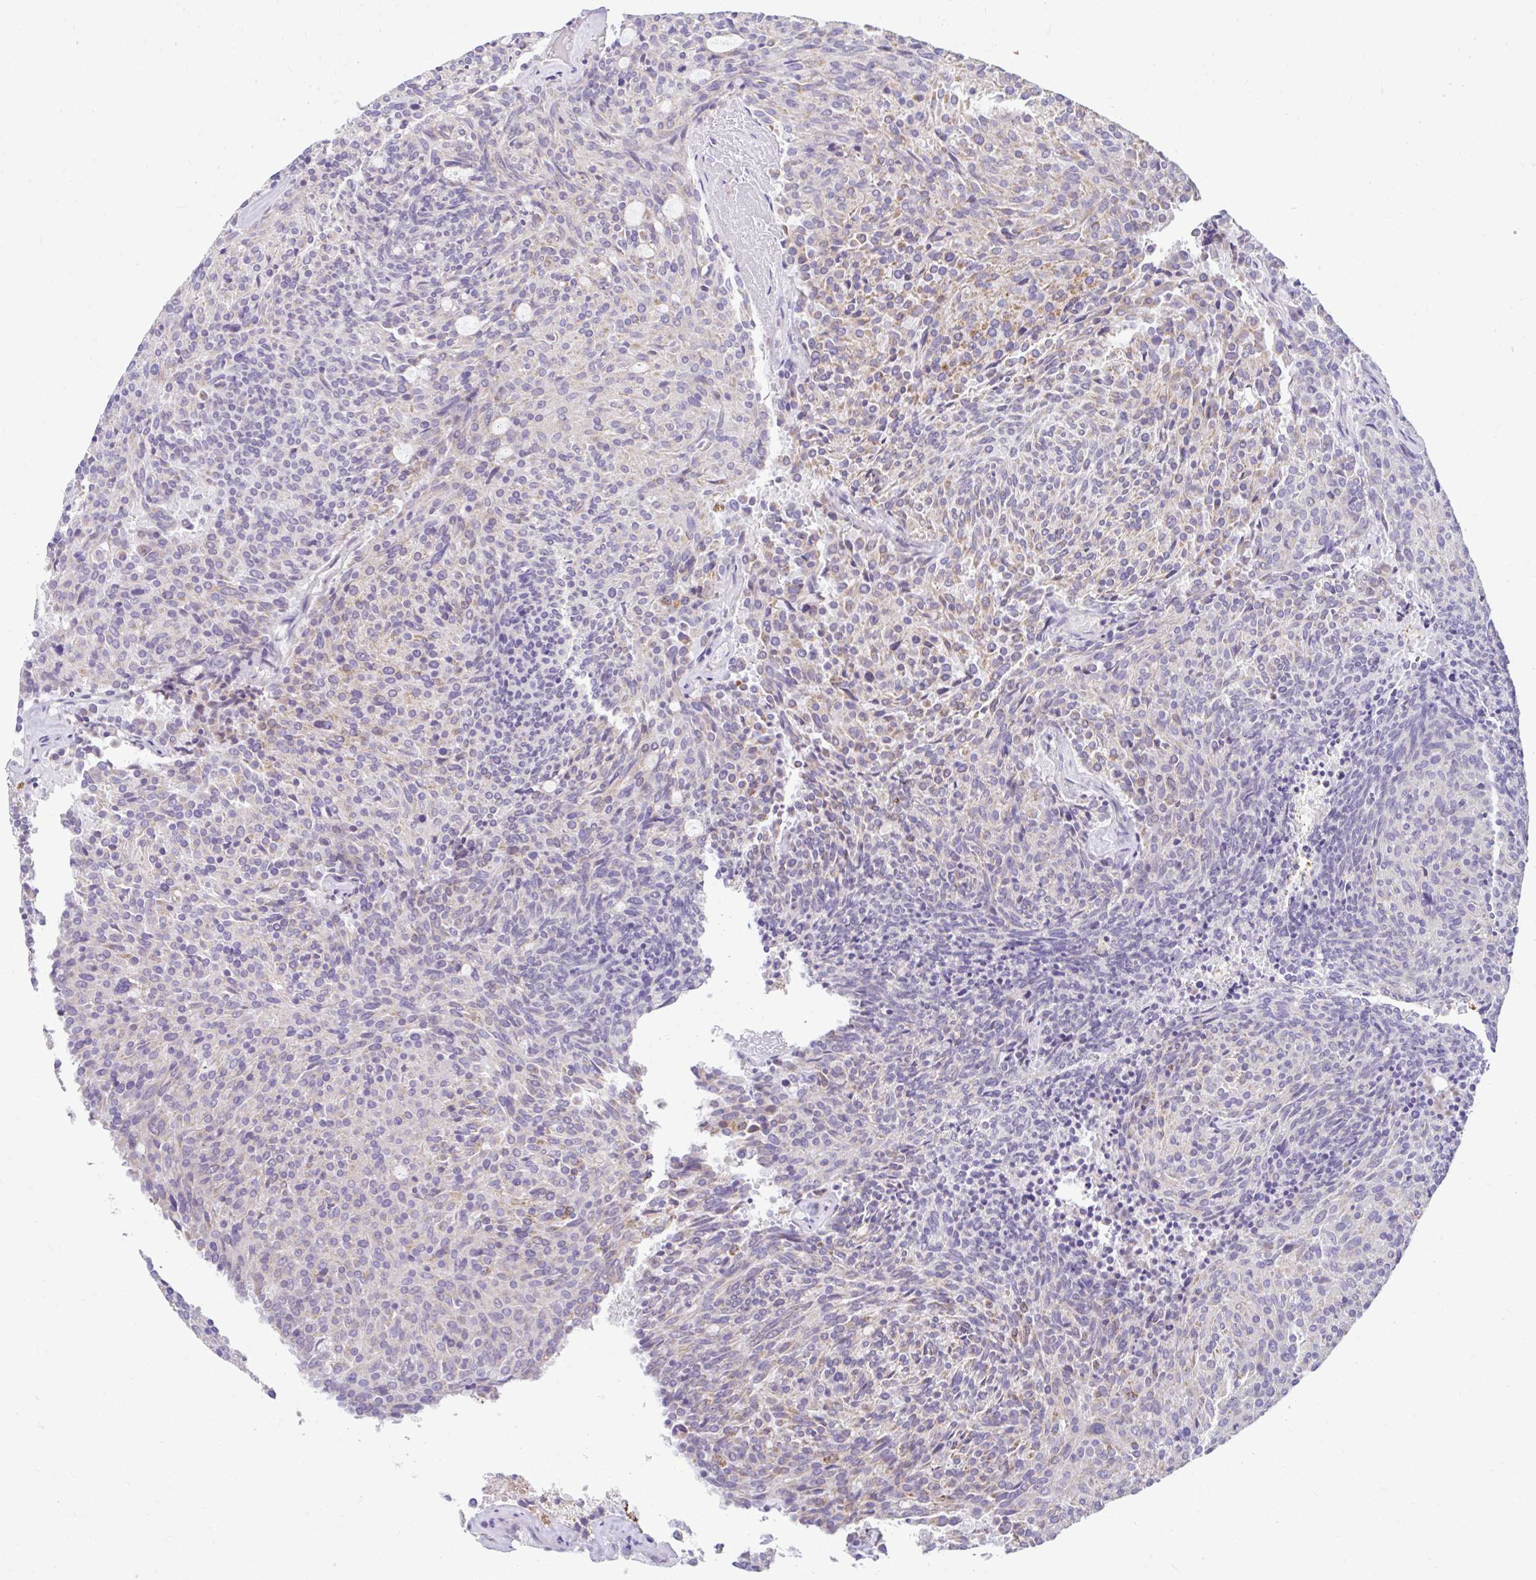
{"staining": {"intensity": "weak", "quantity": ">75%", "location": "cytoplasmic/membranous"}, "tissue": "carcinoid", "cell_type": "Tumor cells", "image_type": "cancer", "snomed": [{"axis": "morphology", "description": "Carcinoid, malignant, NOS"}, {"axis": "topography", "description": "Pancreas"}], "caption": "Weak cytoplasmic/membranous staining for a protein is present in about >75% of tumor cells of carcinoid (malignant) using immunohistochemistry (IHC).", "gene": "ZNF33A", "patient": {"sex": "female", "age": 54}}